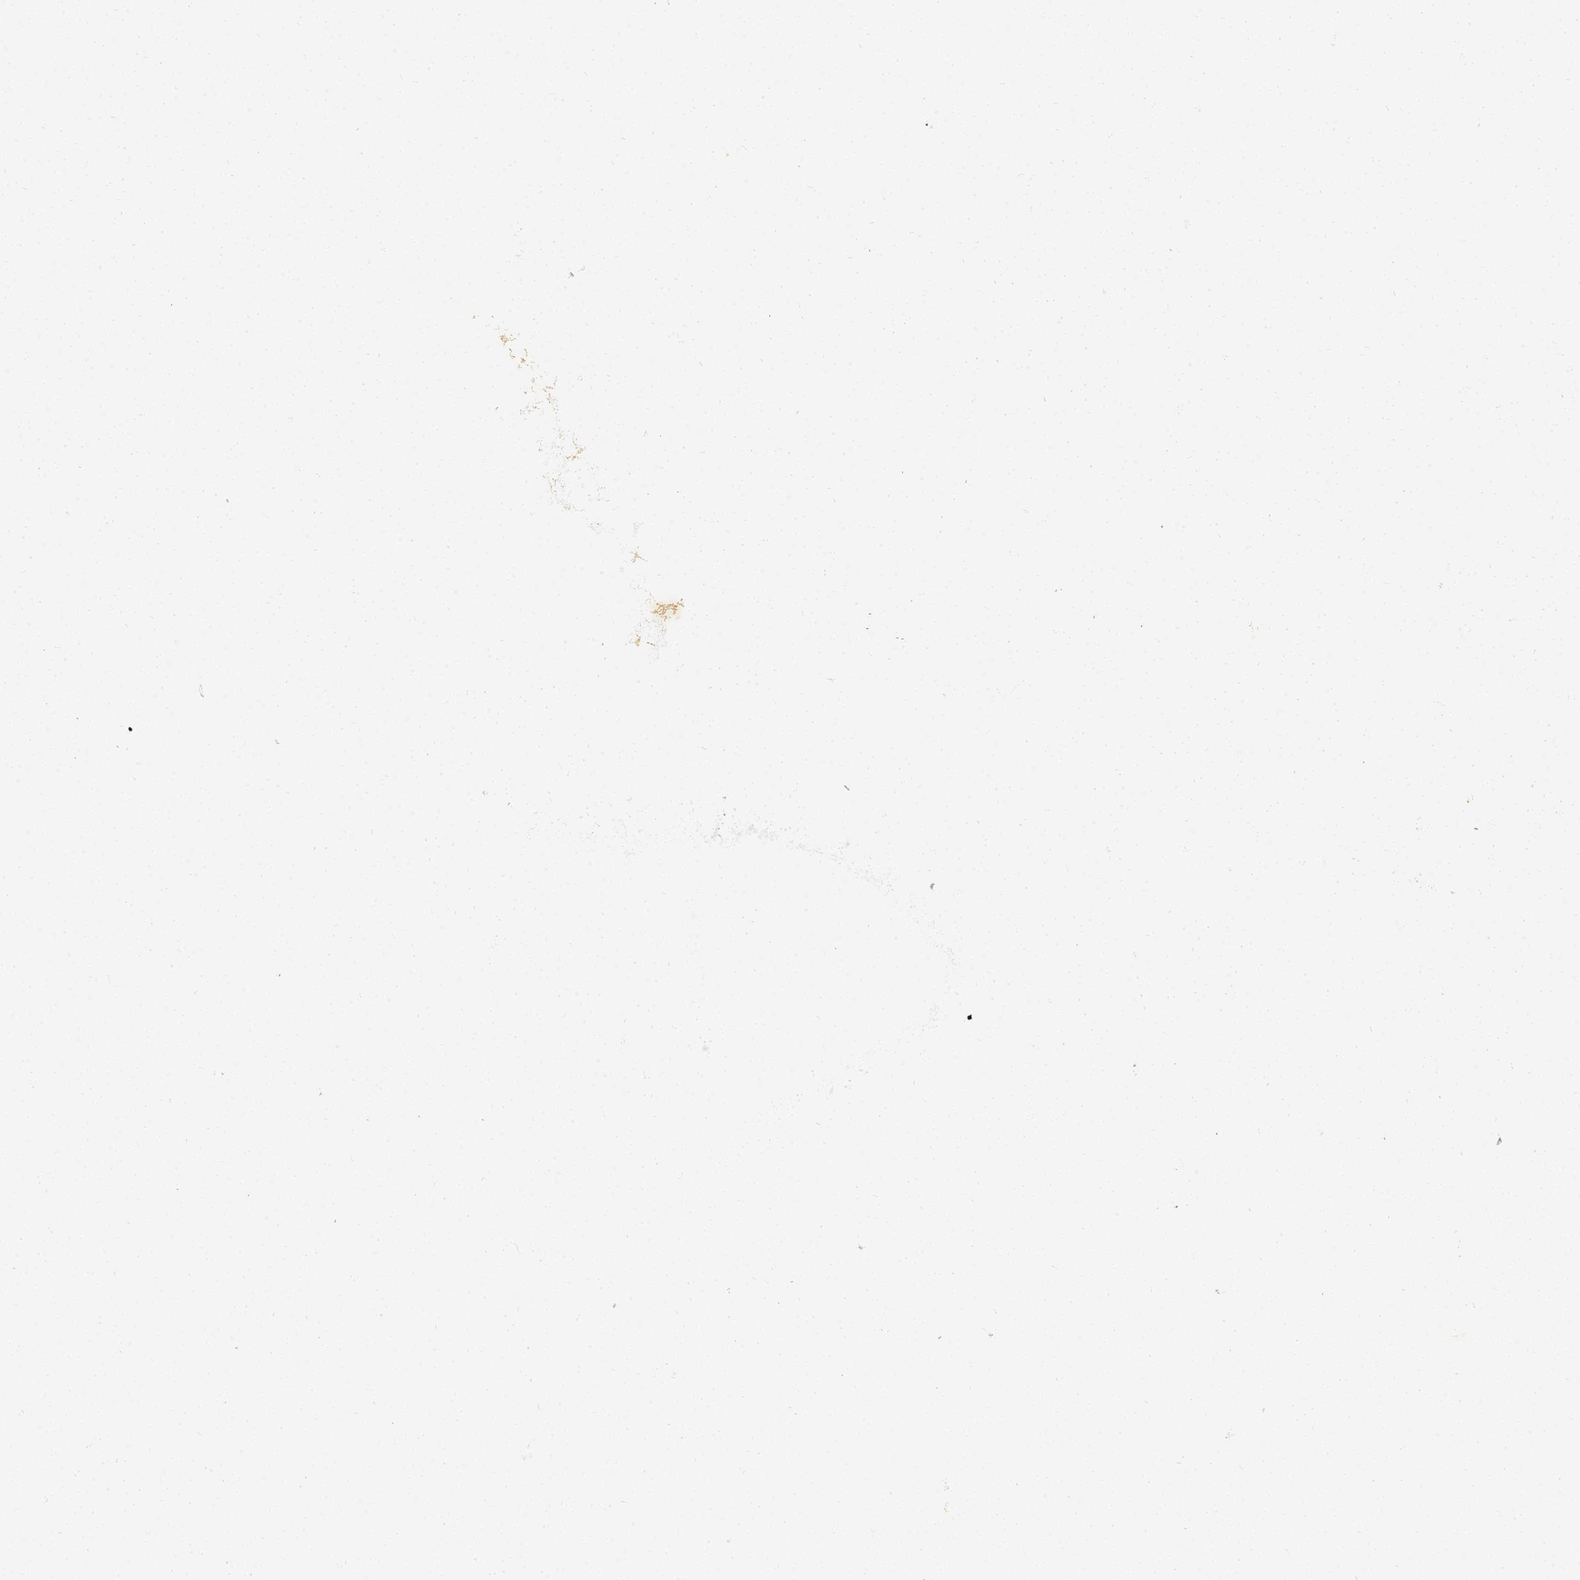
{"staining": {"intensity": "weak", "quantity": "<25%", "location": "cytoplasmic/membranous"}, "tissue": "cervix", "cell_type": "Glandular cells", "image_type": "normal", "snomed": [{"axis": "morphology", "description": "Normal tissue, NOS"}, {"axis": "morphology", "description": "Adenocarcinoma, NOS"}, {"axis": "topography", "description": "Cervix"}], "caption": "DAB (3,3'-diaminobenzidine) immunohistochemical staining of unremarkable human cervix demonstrates no significant staining in glandular cells. (Stains: DAB immunohistochemistry with hematoxylin counter stain, Microscopy: brightfield microscopy at high magnification).", "gene": "CNIH4", "patient": {"sex": "female", "age": 29}}